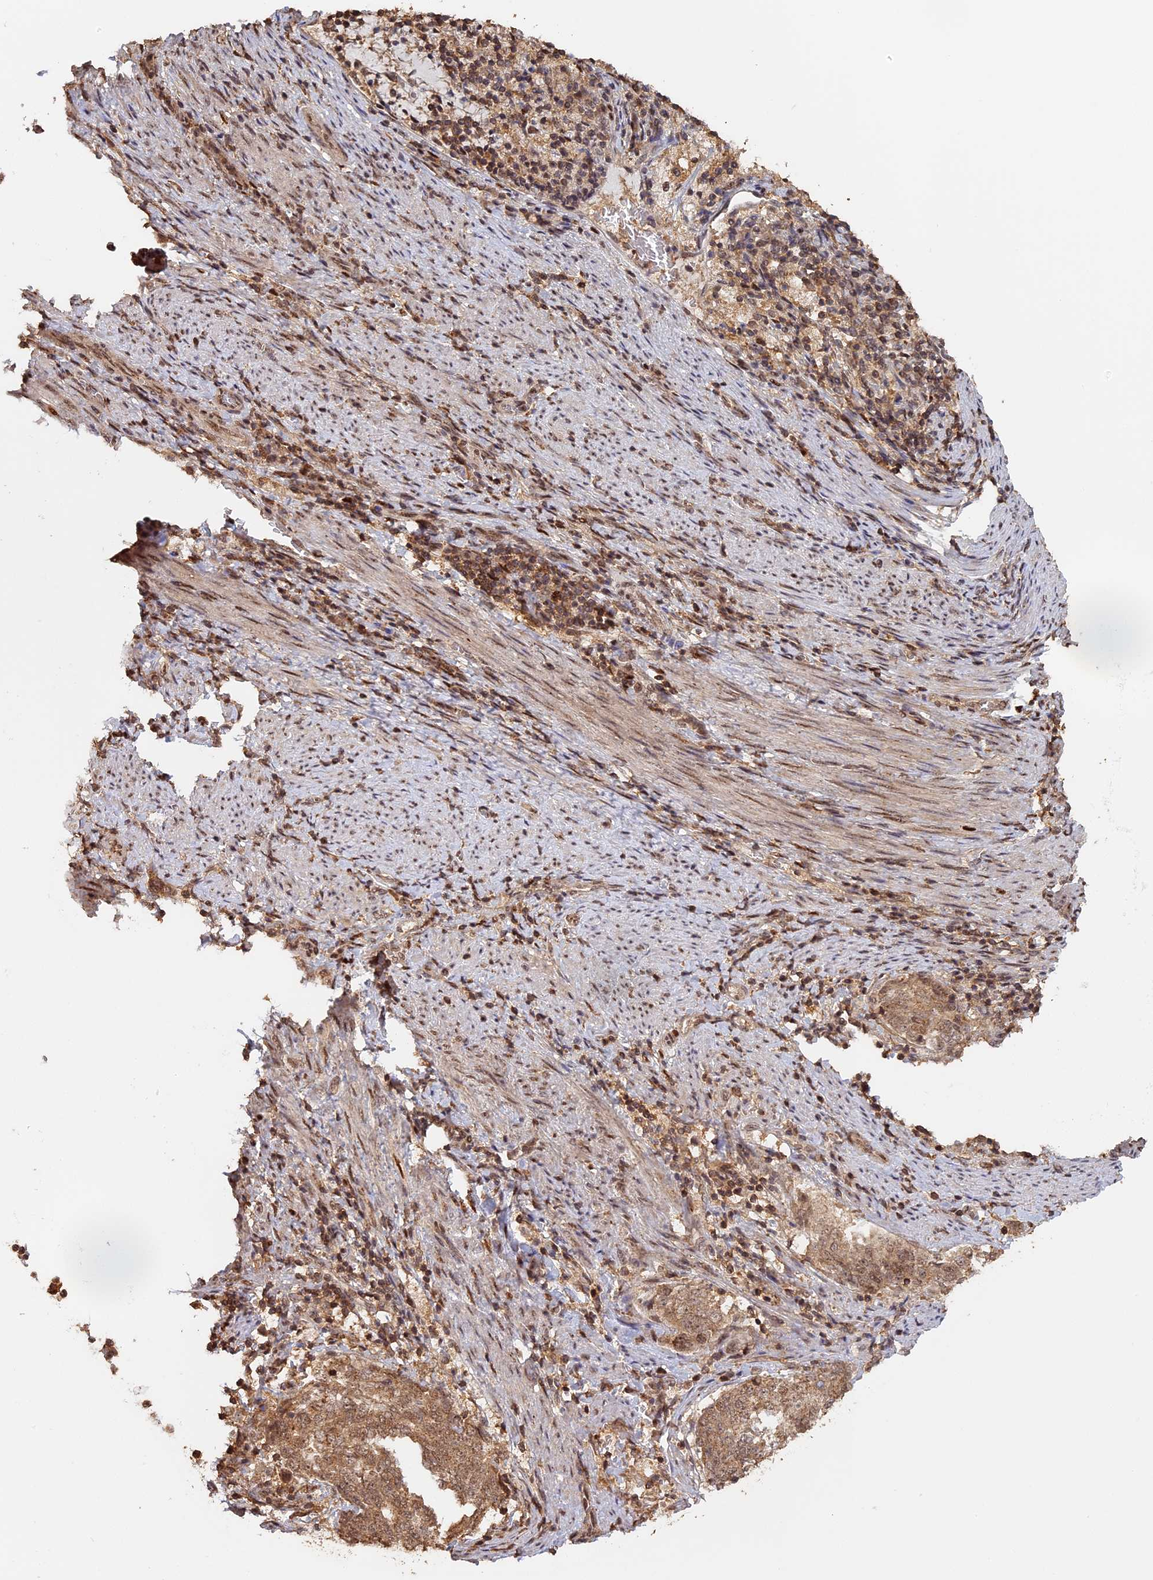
{"staining": {"intensity": "moderate", "quantity": ">75%", "location": "cytoplasmic/membranous,nuclear"}, "tissue": "endometrial cancer", "cell_type": "Tumor cells", "image_type": "cancer", "snomed": [{"axis": "morphology", "description": "Adenocarcinoma, NOS"}, {"axis": "topography", "description": "Endometrium"}], "caption": "An image of human endometrial adenocarcinoma stained for a protein displays moderate cytoplasmic/membranous and nuclear brown staining in tumor cells.", "gene": "MYBL2", "patient": {"sex": "female", "age": 80}}